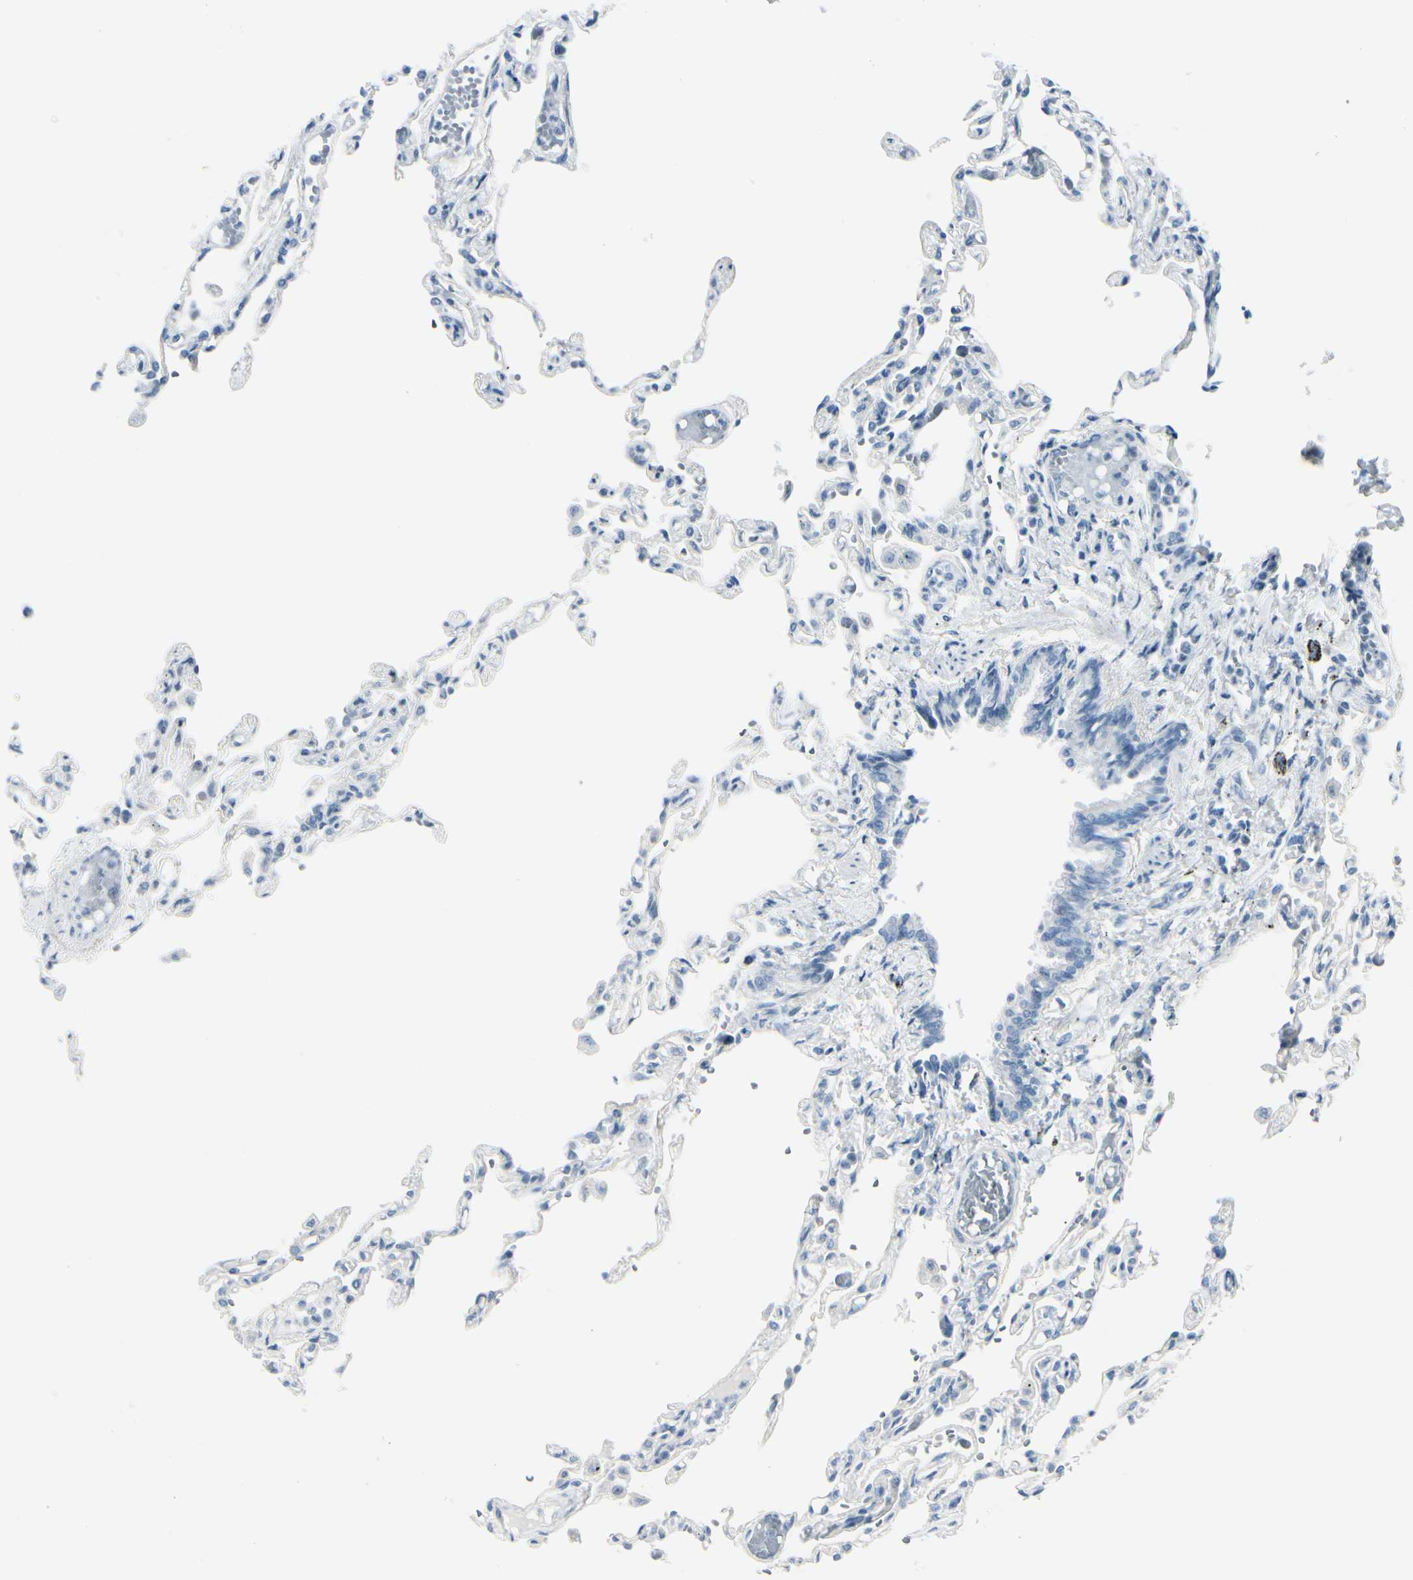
{"staining": {"intensity": "negative", "quantity": "none", "location": "none"}, "tissue": "lung", "cell_type": "Alveolar cells", "image_type": "normal", "snomed": [{"axis": "morphology", "description": "Normal tissue, NOS"}, {"axis": "topography", "description": "Lung"}], "caption": "A micrograph of human lung is negative for staining in alveolar cells.", "gene": "CDHR5", "patient": {"sex": "male", "age": 21}}